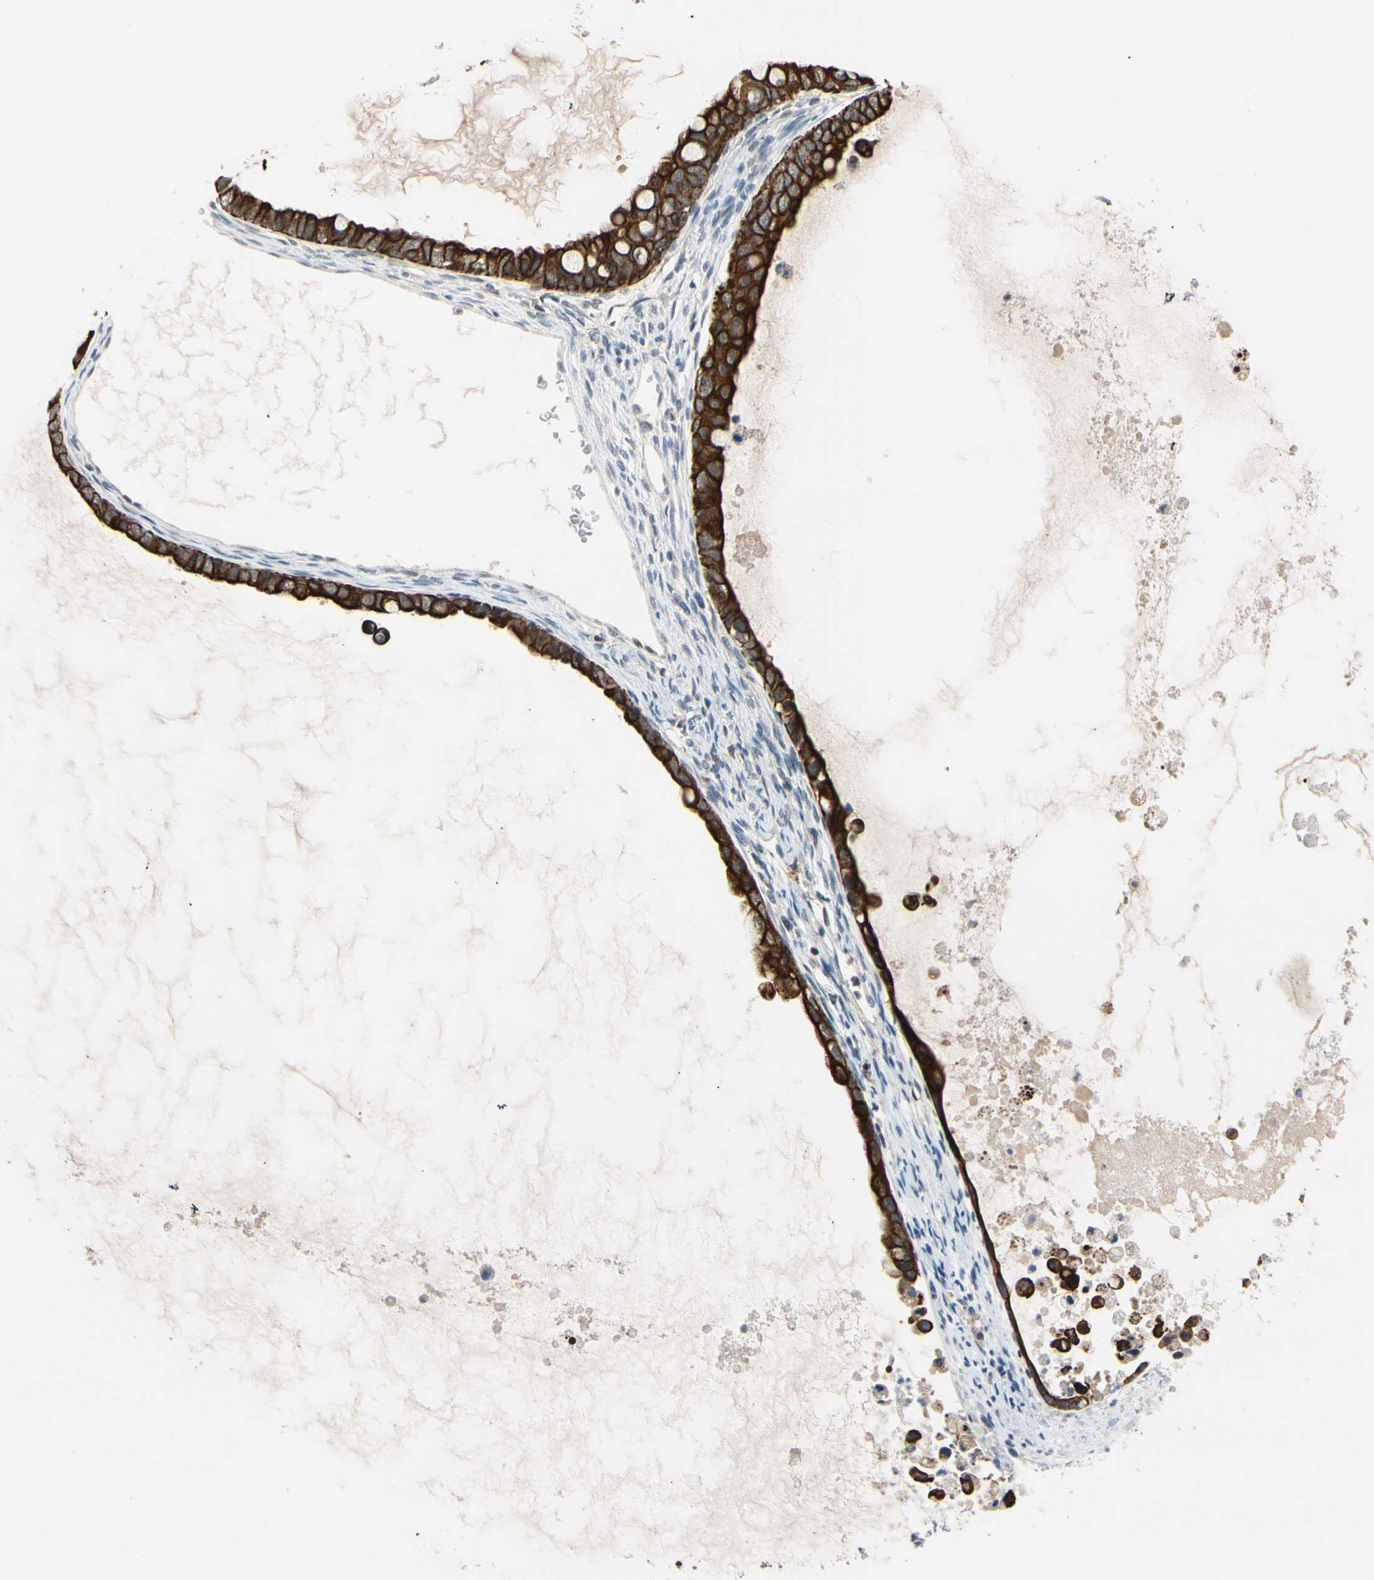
{"staining": {"intensity": "strong", "quantity": ">75%", "location": "cytoplasmic/membranous"}, "tissue": "ovarian cancer", "cell_type": "Tumor cells", "image_type": "cancer", "snomed": [{"axis": "morphology", "description": "Cystadenocarcinoma, mucinous, NOS"}, {"axis": "topography", "description": "Ovary"}], "caption": "The photomicrograph displays immunohistochemical staining of ovarian cancer. There is strong cytoplasmic/membranous positivity is identified in about >75% of tumor cells. The staining was performed using DAB, with brown indicating positive protein expression. Nuclei are stained blue with hematoxylin.", "gene": "TAF12", "patient": {"sex": "female", "age": 80}}